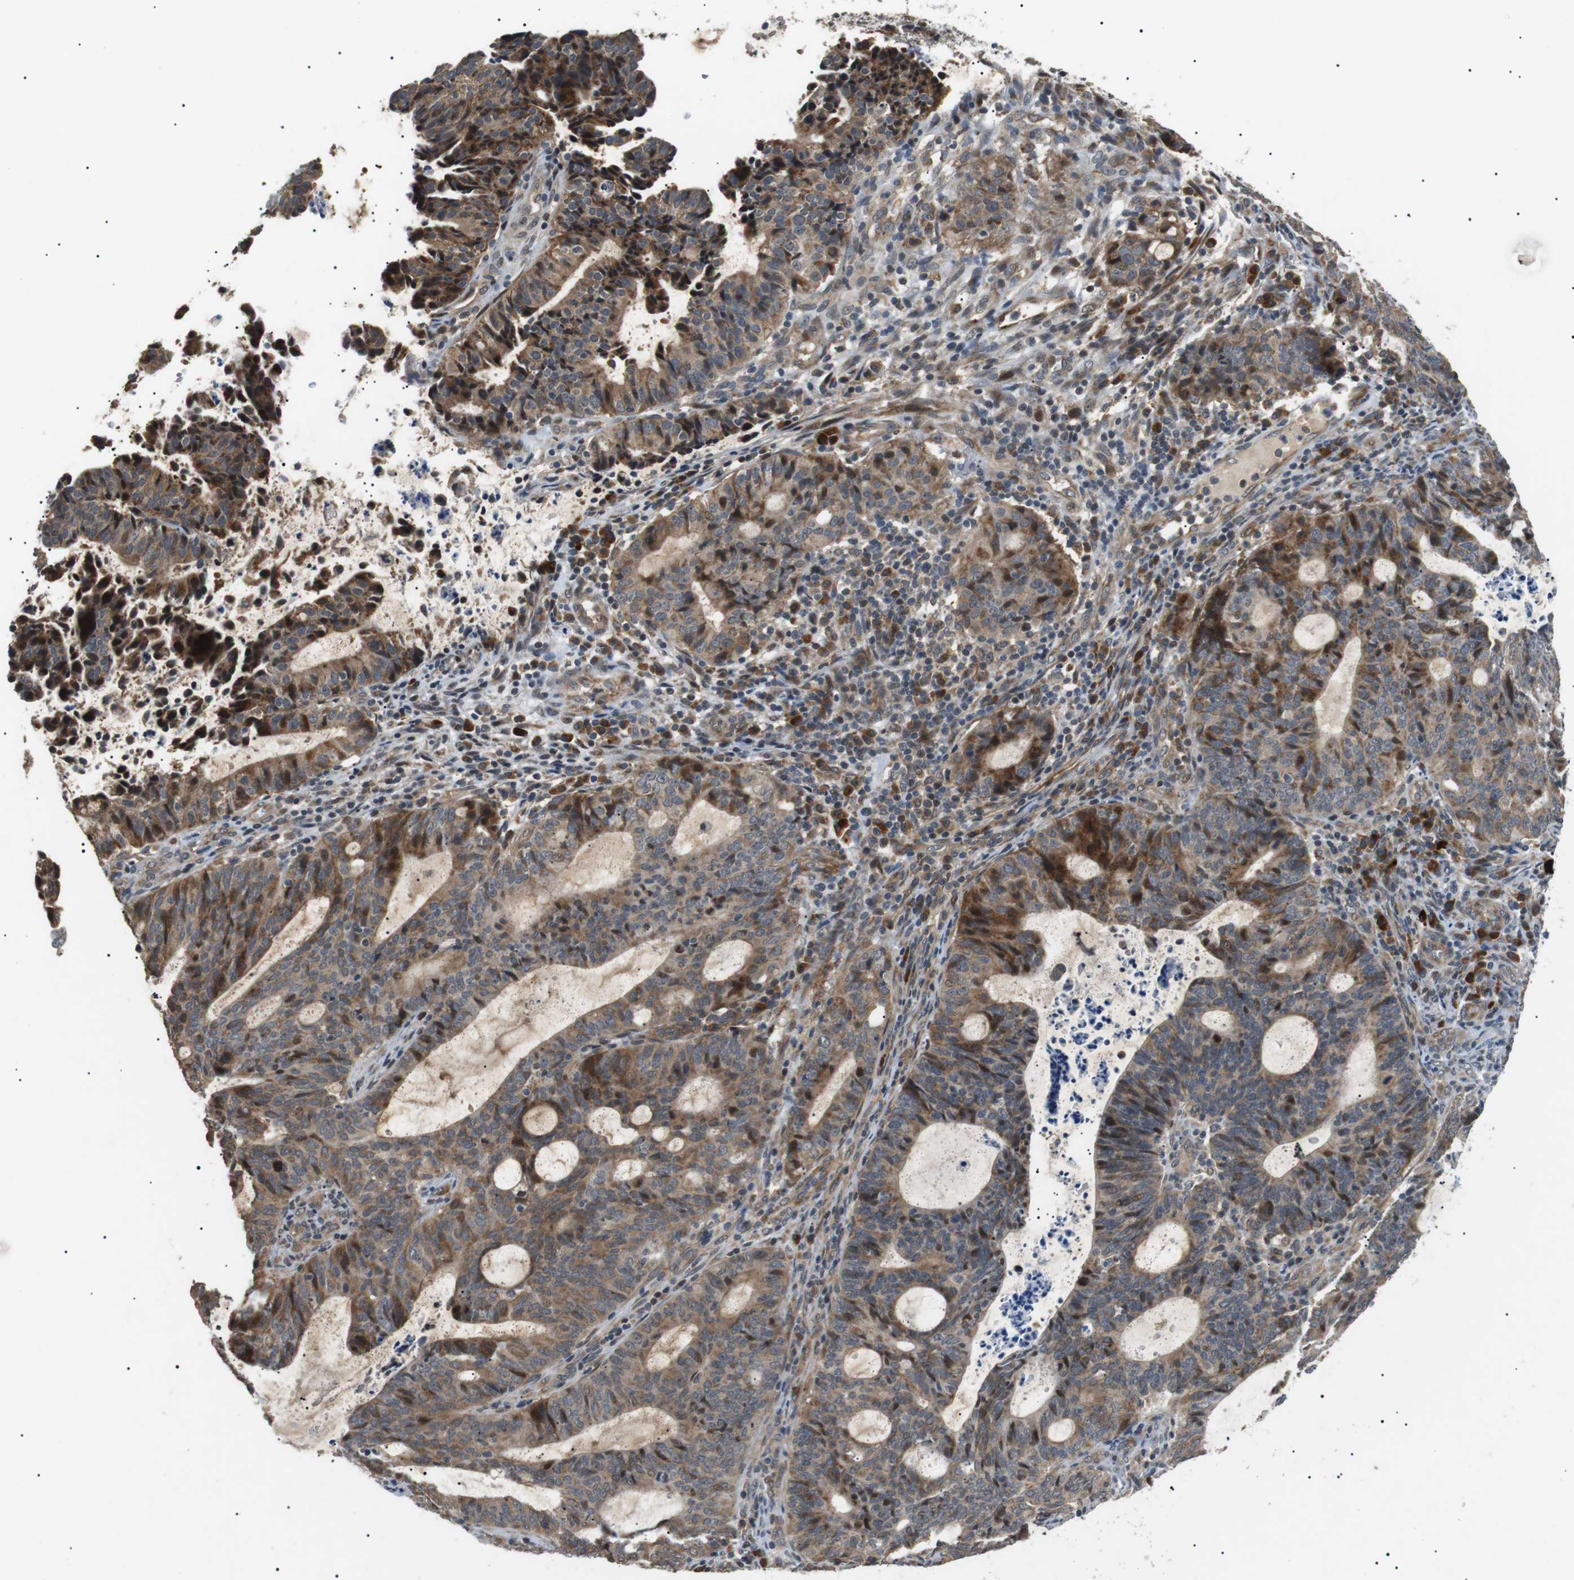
{"staining": {"intensity": "moderate", "quantity": ">75%", "location": "cytoplasmic/membranous"}, "tissue": "endometrial cancer", "cell_type": "Tumor cells", "image_type": "cancer", "snomed": [{"axis": "morphology", "description": "Adenocarcinoma, NOS"}, {"axis": "topography", "description": "Uterus"}], "caption": "Immunohistochemical staining of human adenocarcinoma (endometrial) displays moderate cytoplasmic/membranous protein expression in approximately >75% of tumor cells.", "gene": "HSPA13", "patient": {"sex": "female", "age": 83}}